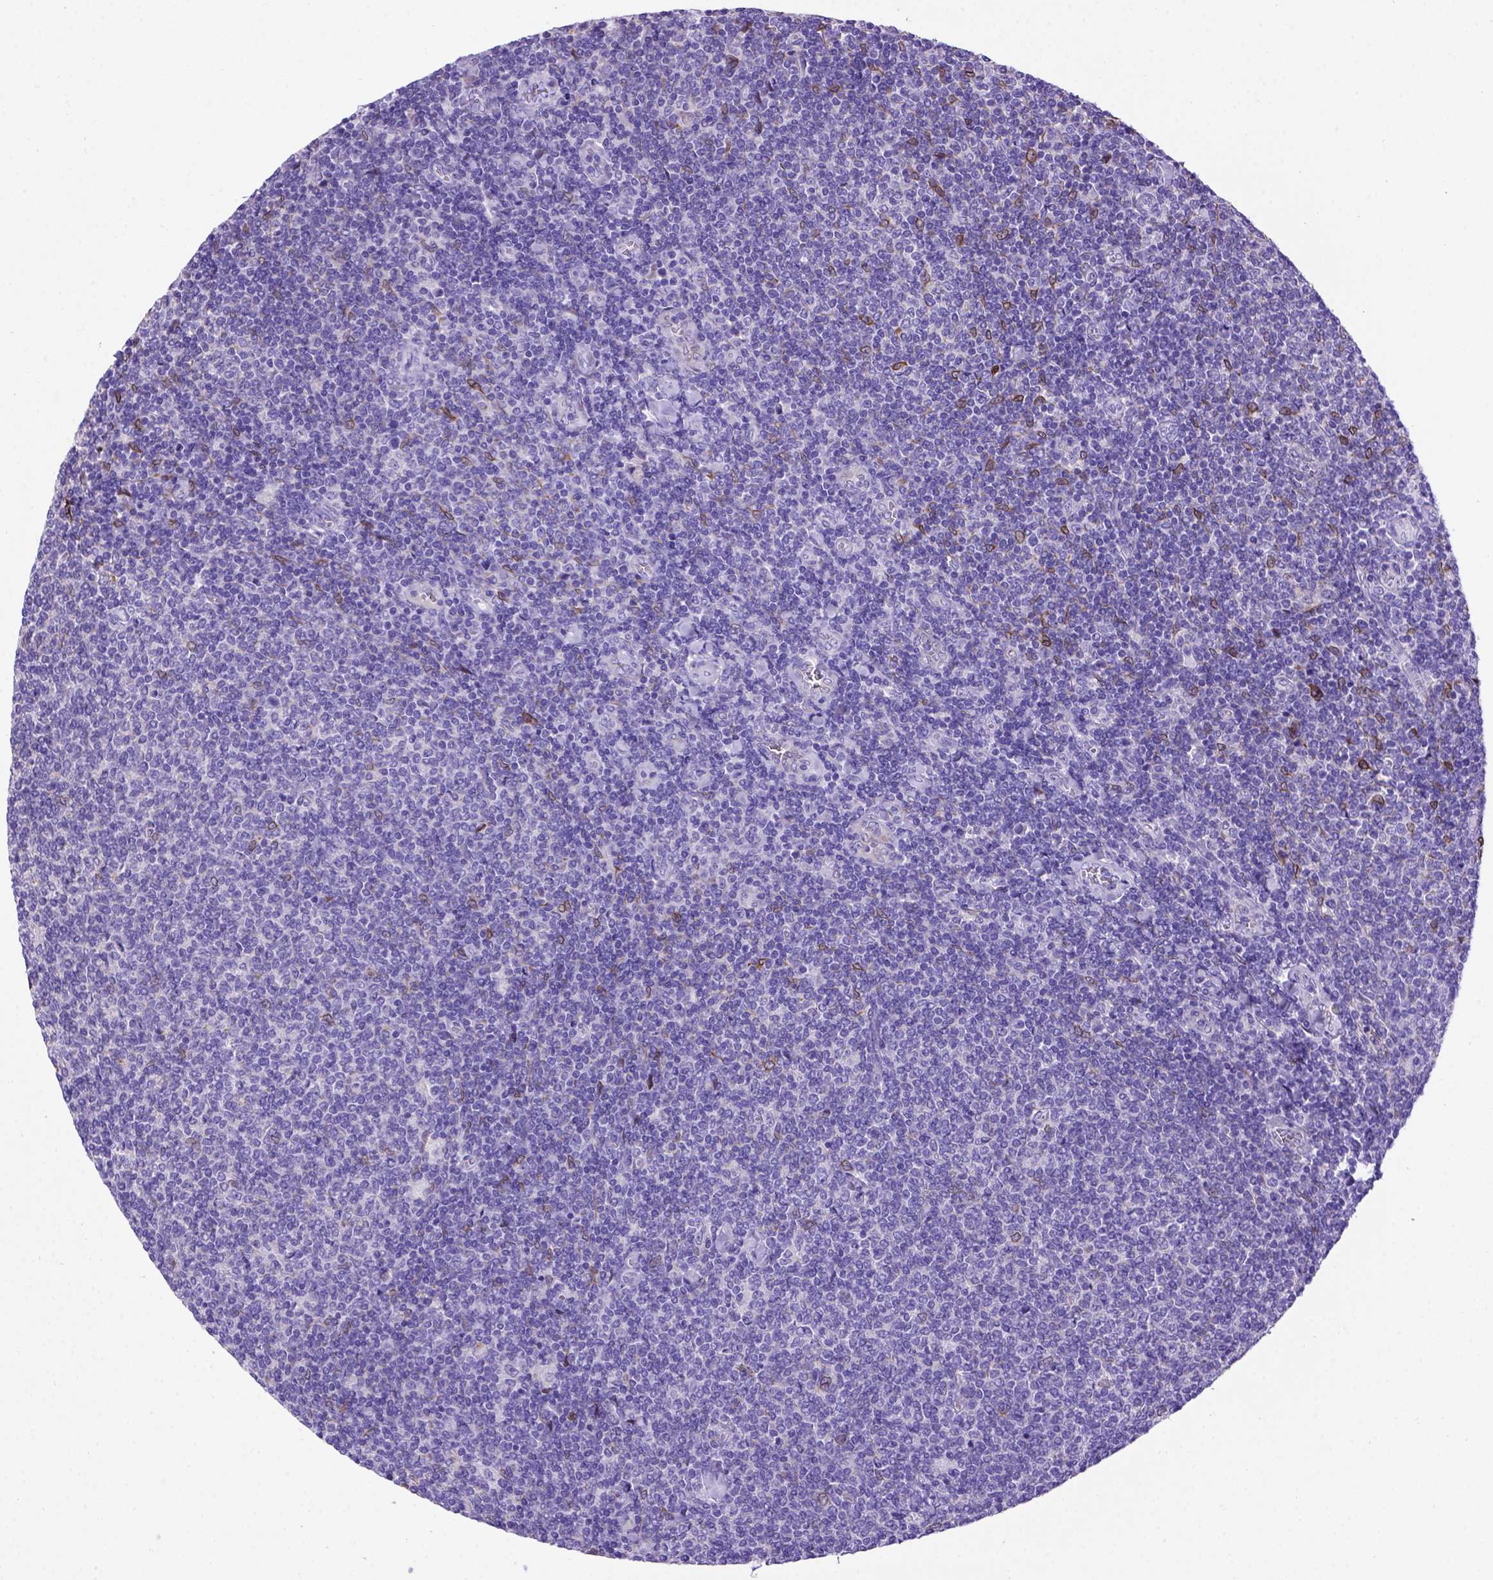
{"staining": {"intensity": "negative", "quantity": "none", "location": "none"}, "tissue": "lymphoma", "cell_type": "Tumor cells", "image_type": "cancer", "snomed": [{"axis": "morphology", "description": "Malignant lymphoma, non-Hodgkin's type, Low grade"}, {"axis": "topography", "description": "Lymph node"}], "caption": "This is an immunohistochemistry histopathology image of human low-grade malignant lymphoma, non-Hodgkin's type. There is no positivity in tumor cells.", "gene": "PTGES", "patient": {"sex": "male", "age": 52}}